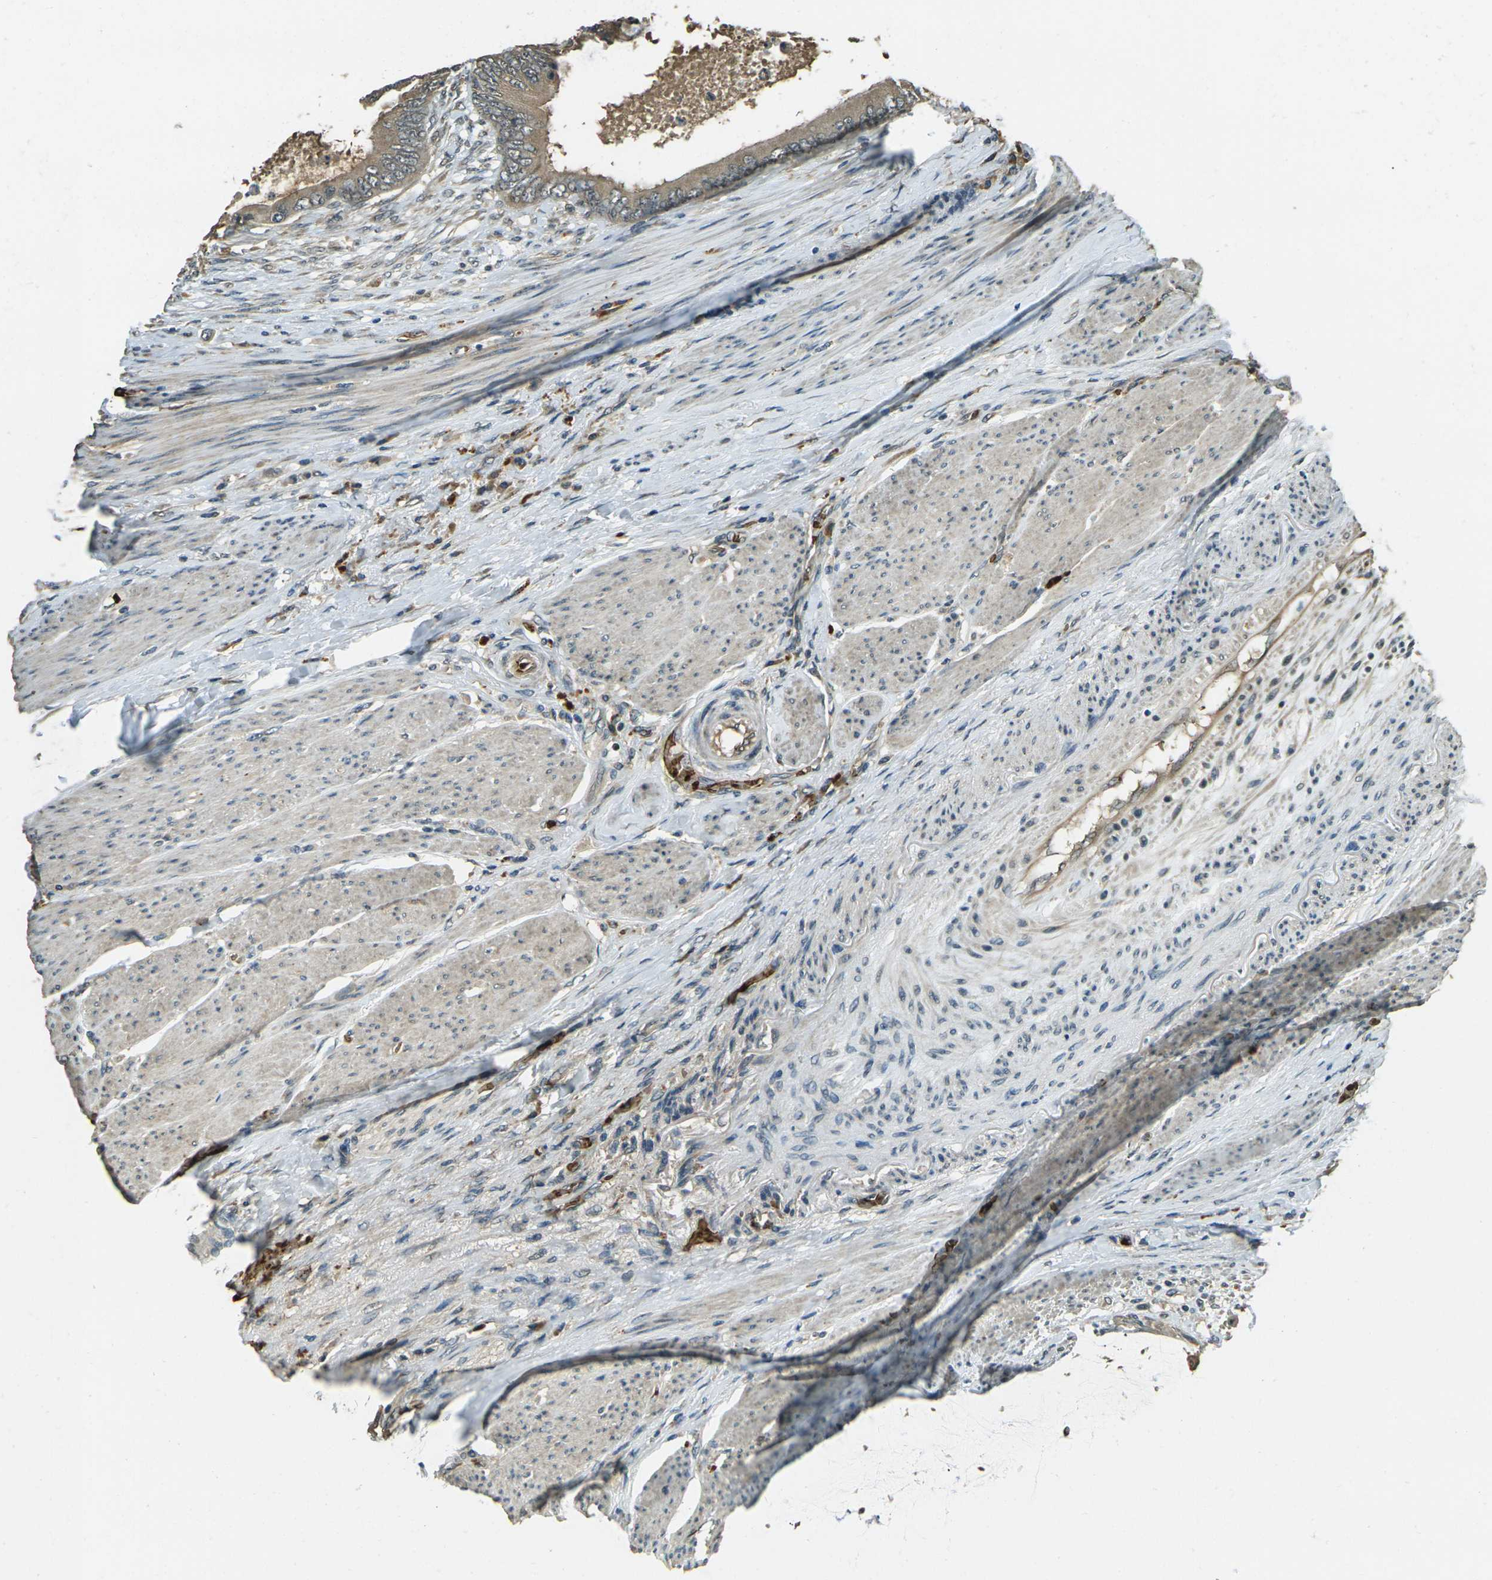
{"staining": {"intensity": "moderate", "quantity": ">75%", "location": "cytoplasmic/membranous"}, "tissue": "colorectal cancer", "cell_type": "Tumor cells", "image_type": "cancer", "snomed": [{"axis": "morphology", "description": "Adenocarcinoma, NOS"}, {"axis": "topography", "description": "Rectum"}], "caption": "Immunohistochemistry histopathology image of neoplastic tissue: adenocarcinoma (colorectal) stained using immunohistochemistry (IHC) displays medium levels of moderate protein expression localized specifically in the cytoplasmic/membranous of tumor cells, appearing as a cytoplasmic/membranous brown color.", "gene": "TOR1A", "patient": {"sex": "female", "age": 77}}